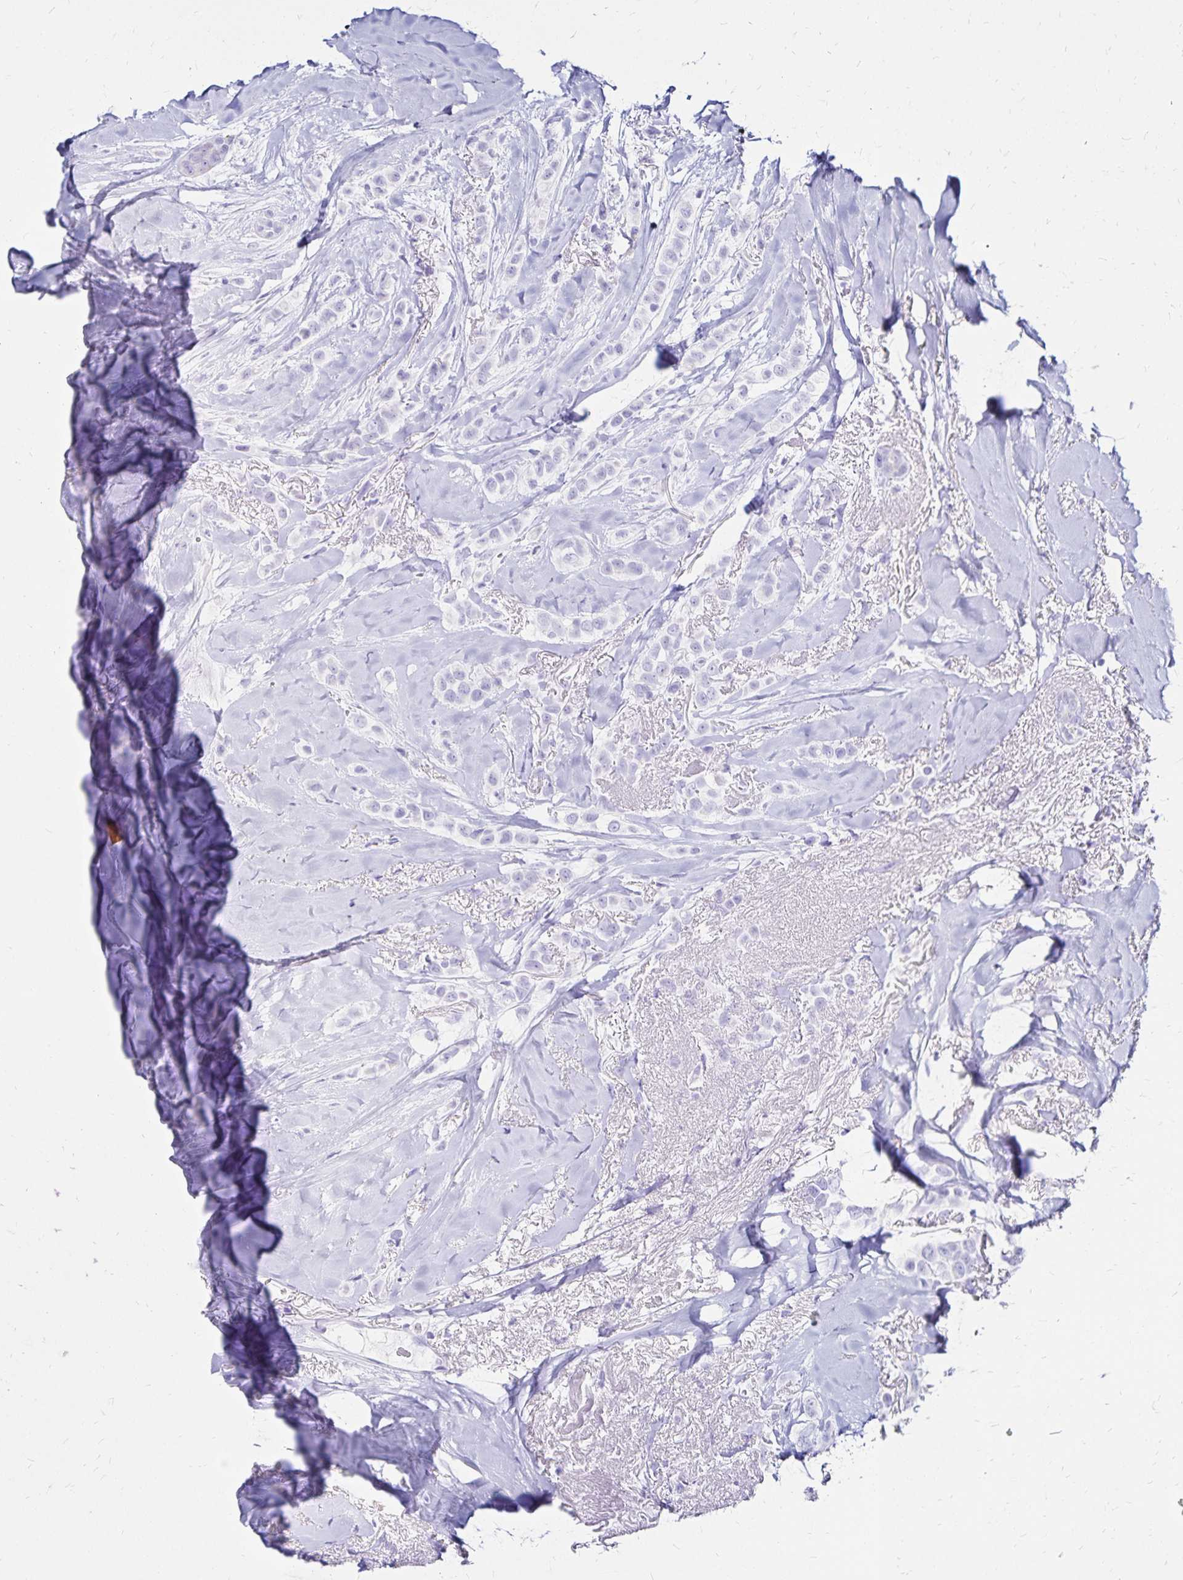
{"staining": {"intensity": "negative", "quantity": "none", "location": "none"}, "tissue": "breast cancer", "cell_type": "Tumor cells", "image_type": "cancer", "snomed": [{"axis": "morphology", "description": "Lobular carcinoma"}, {"axis": "topography", "description": "Breast"}], "caption": "Protein analysis of breast cancer (lobular carcinoma) demonstrates no significant positivity in tumor cells.", "gene": "LIN28B", "patient": {"sex": "female", "age": 66}}